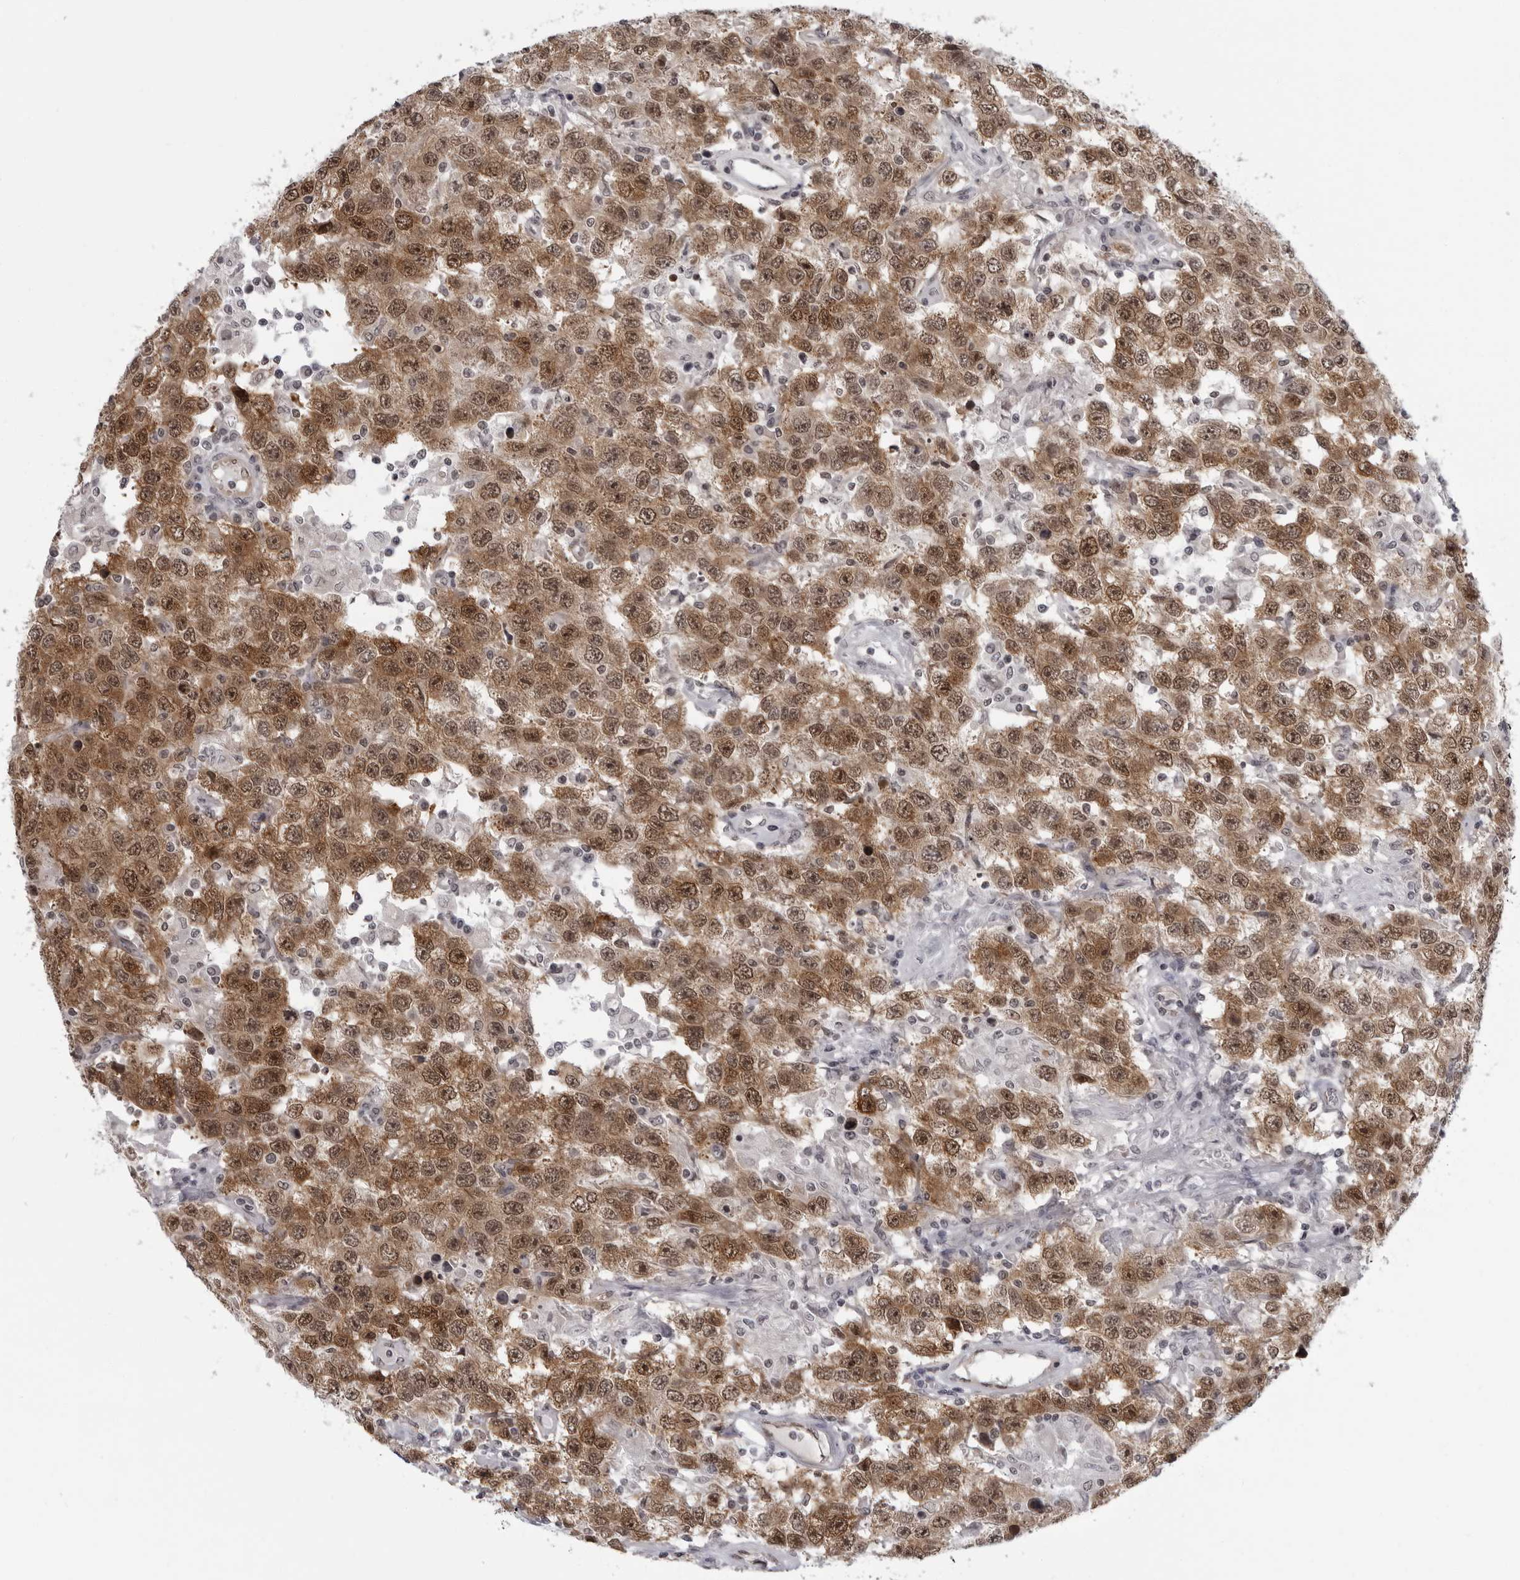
{"staining": {"intensity": "moderate", "quantity": ">75%", "location": "cytoplasmic/membranous,nuclear"}, "tissue": "testis cancer", "cell_type": "Tumor cells", "image_type": "cancer", "snomed": [{"axis": "morphology", "description": "Seminoma, NOS"}, {"axis": "topography", "description": "Testis"}], "caption": "Tumor cells exhibit moderate cytoplasmic/membranous and nuclear staining in approximately >75% of cells in testis seminoma. The staining was performed using DAB (3,3'-diaminobenzidine) to visualize the protein expression in brown, while the nuclei were stained in blue with hematoxylin (Magnification: 20x).", "gene": "MAPK12", "patient": {"sex": "male", "age": 41}}